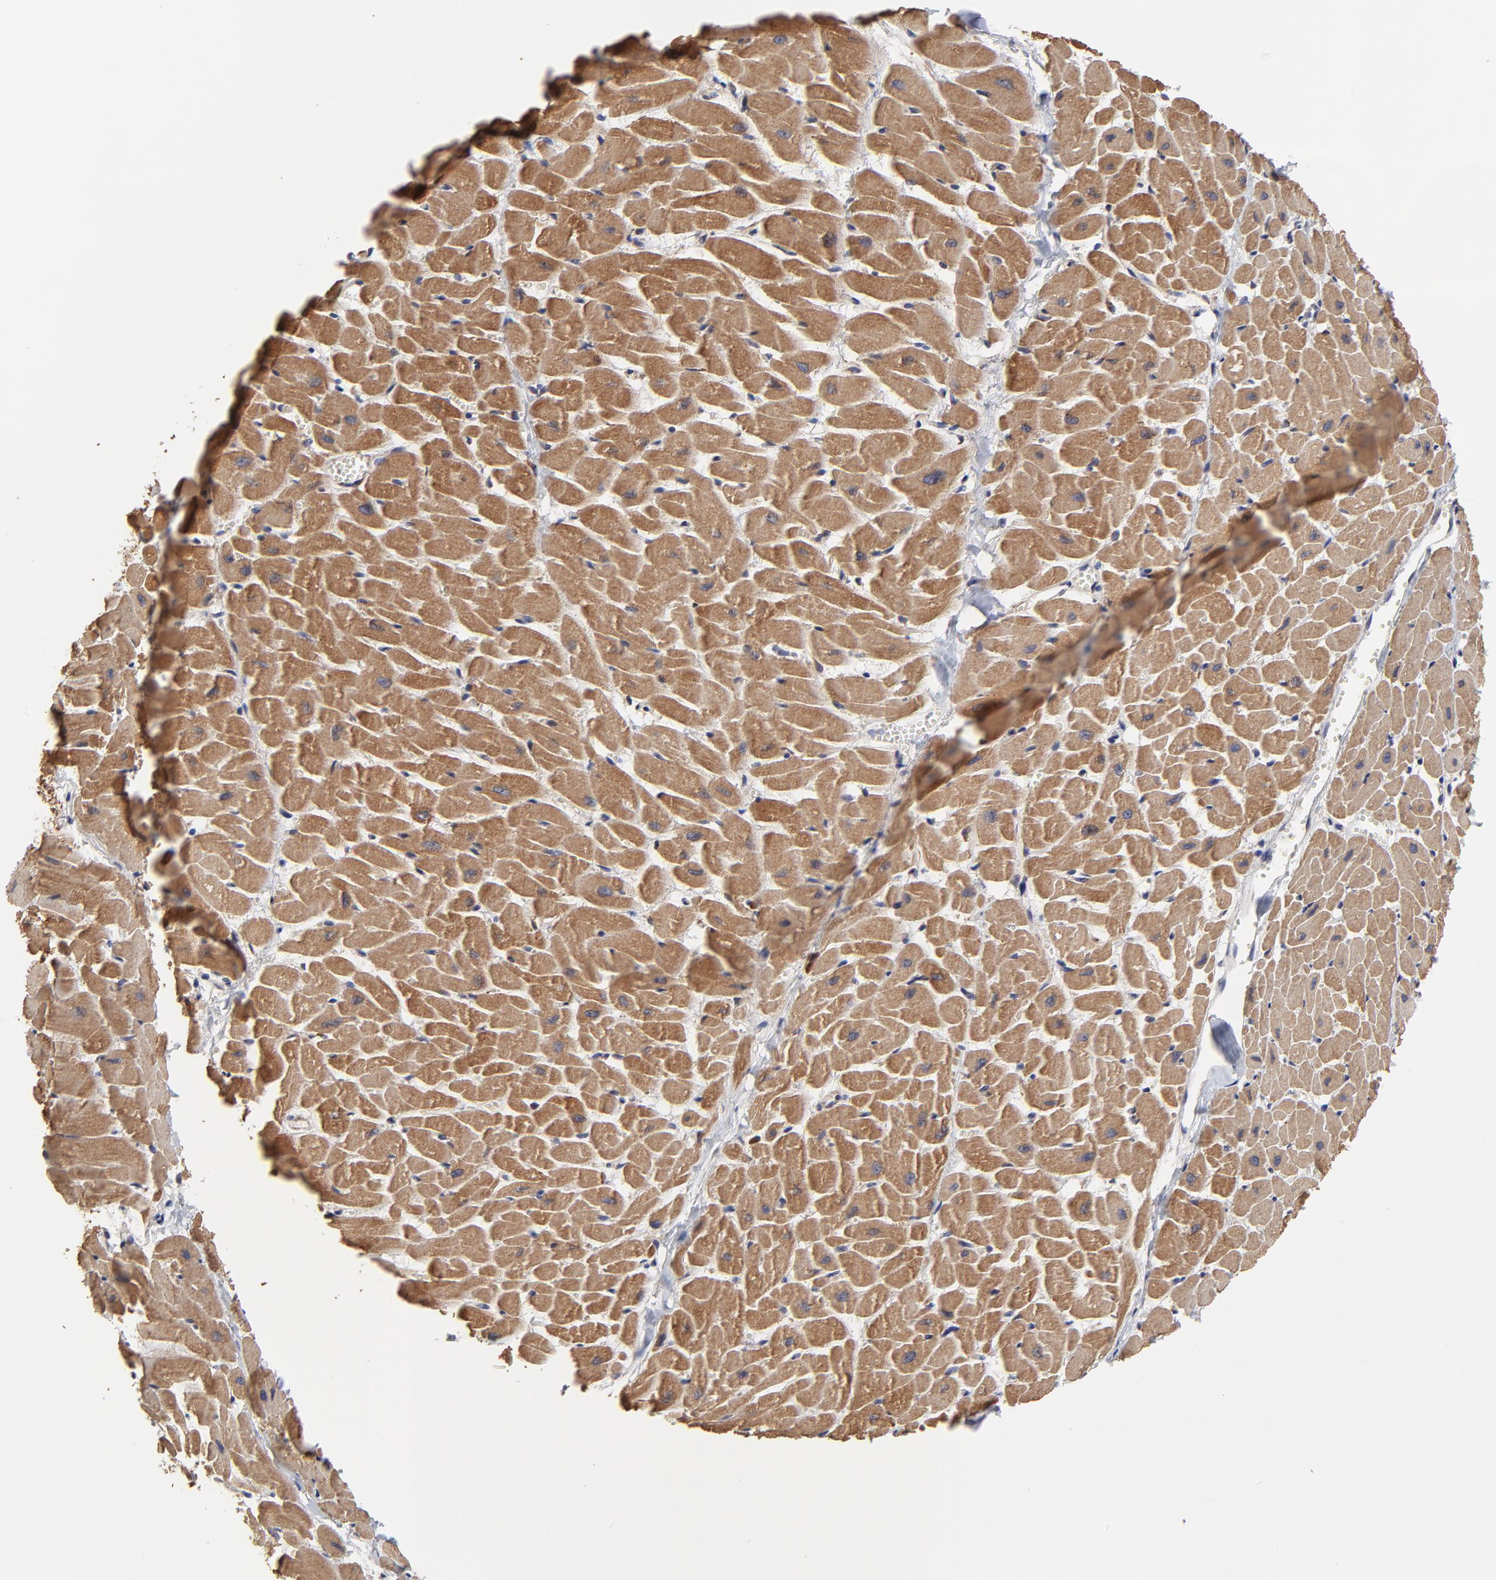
{"staining": {"intensity": "moderate", "quantity": ">75%", "location": "cytoplasmic/membranous"}, "tissue": "heart muscle", "cell_type": "Cardiomyocytes", "image_type": "normal", "snomed": [{"axis": "morphology", "description": "Normal tissue, NOS"}, {"axis": "topography", "description": "Heart"}], "caption": "Cardiomyocytes exhibit moderate cytoplasmic/membranous positivity in about >75% of cells in normal heart muscle.", "gene": "ZNF550", "patient": {"sex": "female", "age": 19}}